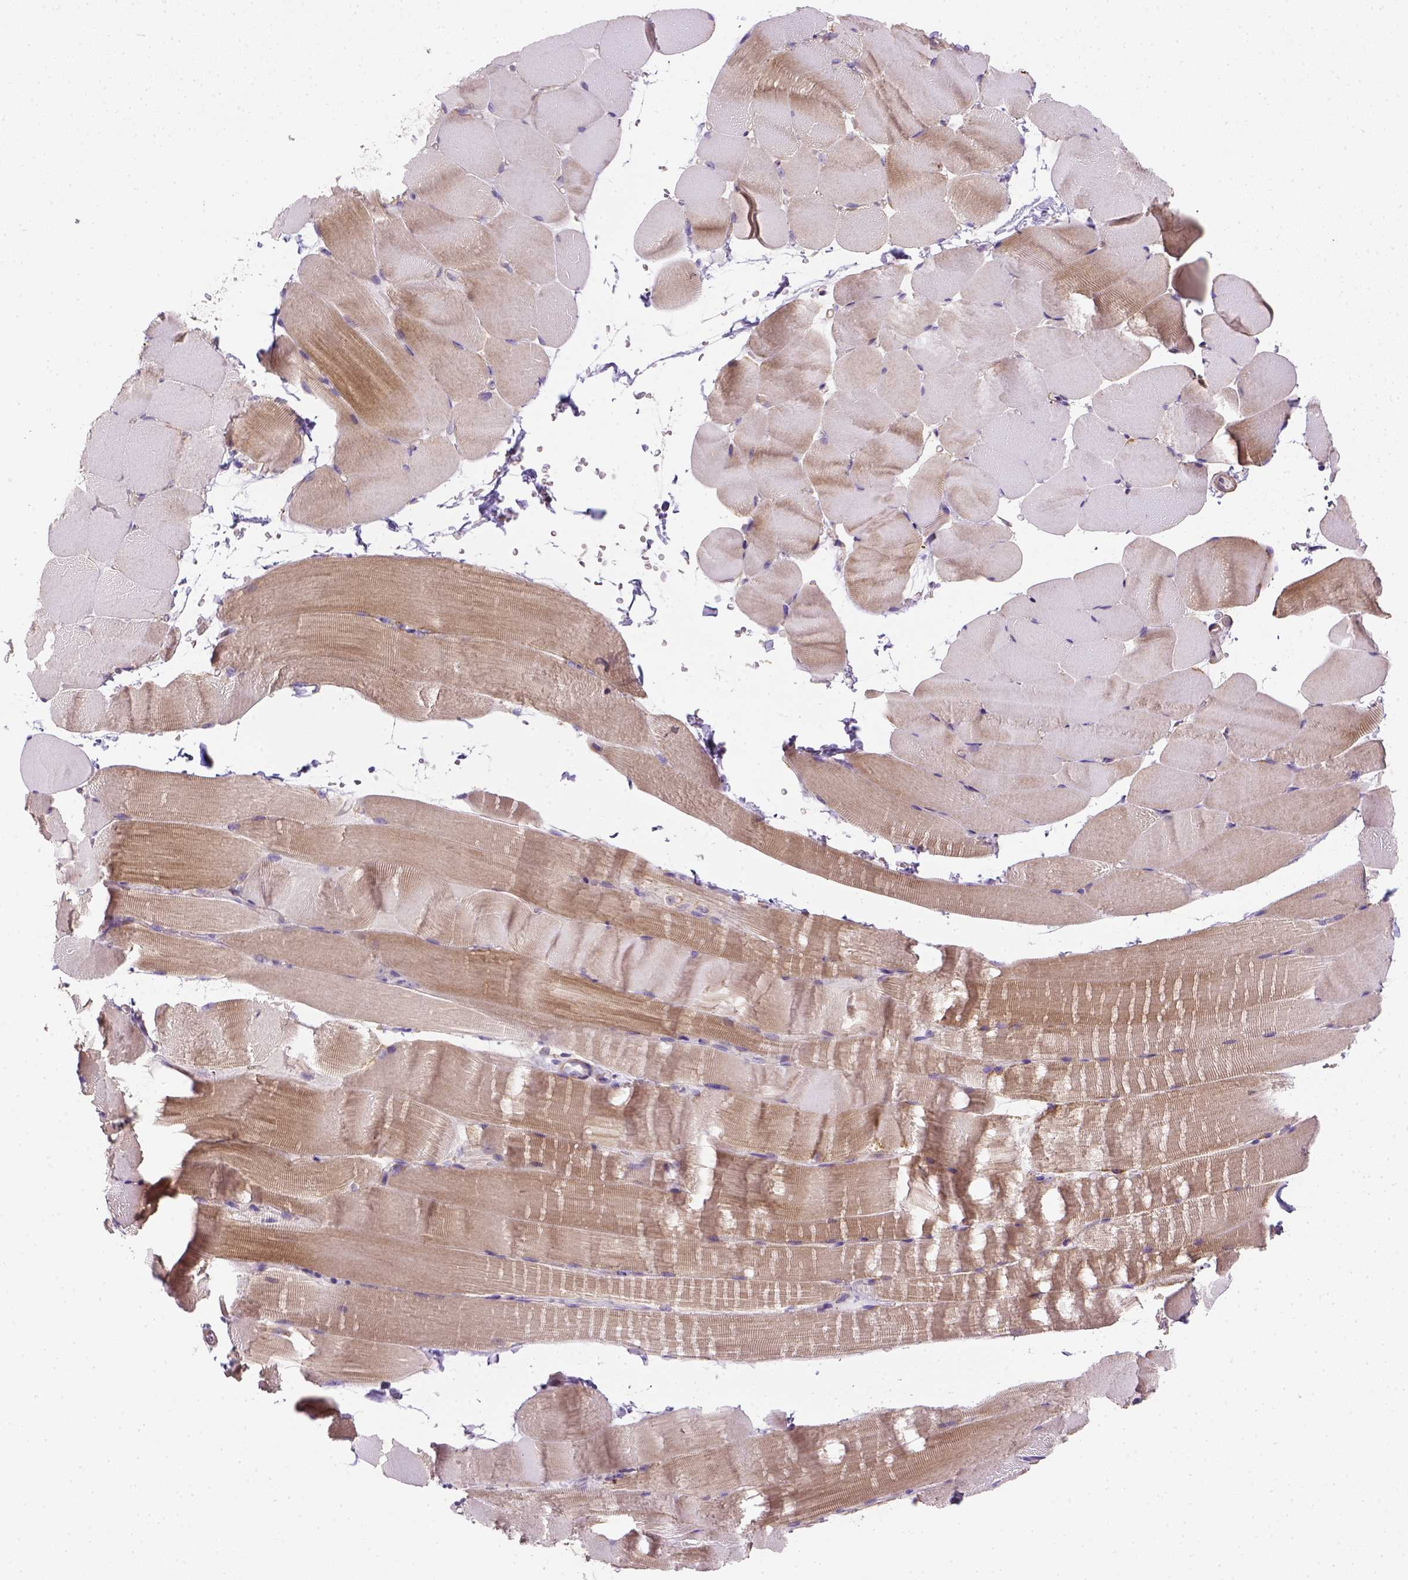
{"staining": {"intensity": "weak", "quantity": "25%-75%", "location": "cytoplasmic/membranous"}, "tissue": "skeletal muscle", "cell_type": "Myocytes", "image_type": "normal", "snomed": [{"axis": "morphology", "description": "Normal tissue, NOS"}, {"axis": "topography", "description": "Skeletal muscle"}], "caption": "Immunohistochemistry of benign skeletal muscle shows low levels of weak cytoplasmic/membranous staining in about 25%-75% of myocytes.", "gene": "HTRA1", "patient": {"sex": "female", "age": 37}}